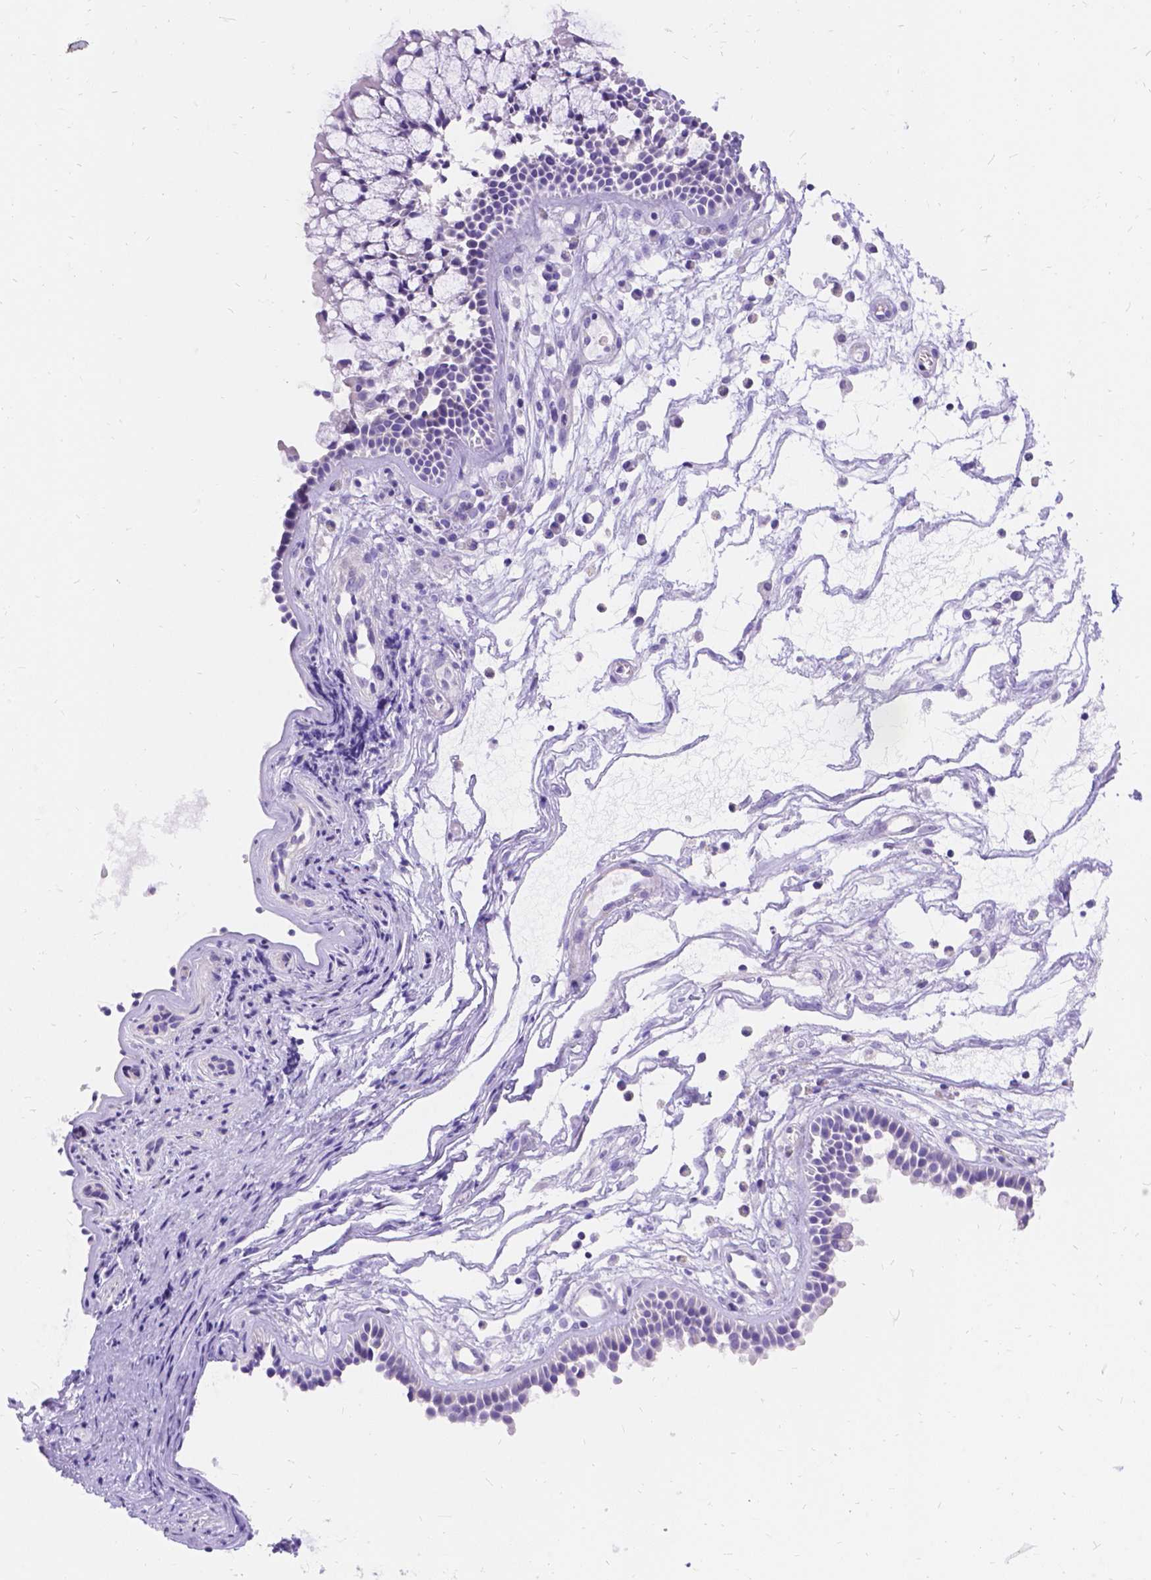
{"staining": {"intensity": "negative", "quantity": "none", "location": "none"}, "tissue": "nasopharynx", "cell_type": "Respiratory epithelial cells", "image_type": "normal", "snomed": [{"axis": "morphology", "description": "Normal tissue, NOS"}, {"axis": "topography", "description": "Nasopharynx"}], "caption": "Respiratory epithelial cells show no significant protein staining in benign nasopharynx. (DAB (3,3'-diaminobenzidine) immunohistochemistry (IHC) visualized using brightfield microscopy, high magnification).", "gene": "PALS1", "patient": {"sex": "male", "age": 31}}